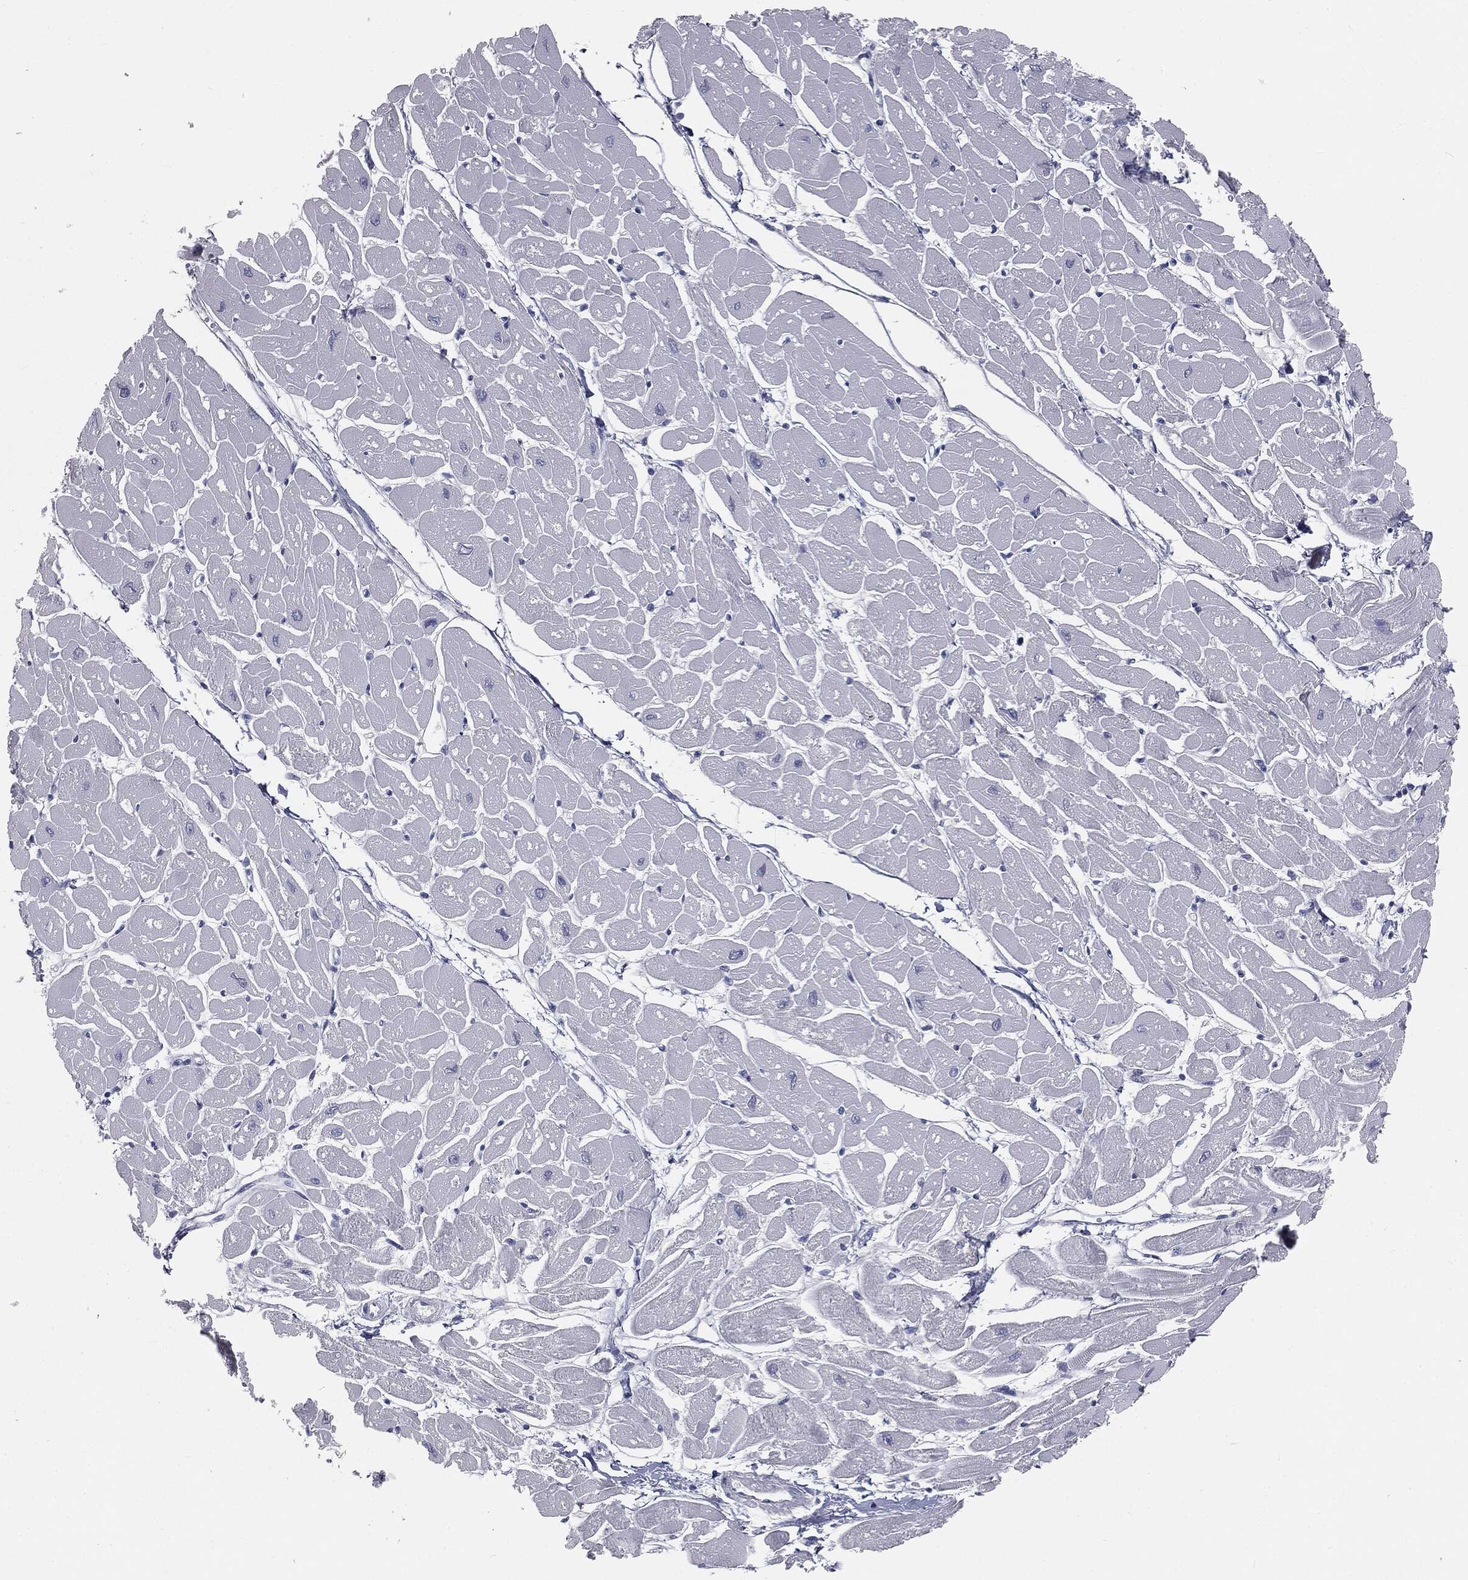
{"staining": {"intensity": "negative", "quantity": "none", "location": "none"}, "tissue": "heart muscle", "cell_type": "Cardiomyocytes", "image_type": "normal", "snomed": [{"axis": "morphology", "description": "Normal tissue, NOS"}, {"axis": "topography", "description": "Heart"}], "caption": "A histopathology image of human heart muscle is negative for staining in cardiomyocytes. (DAB (3,3'-diaminobenzidine) IHC with hematoxylin counter stain).", "gene": "PRAME", "patient": {"sex": "male", "age": 57}}